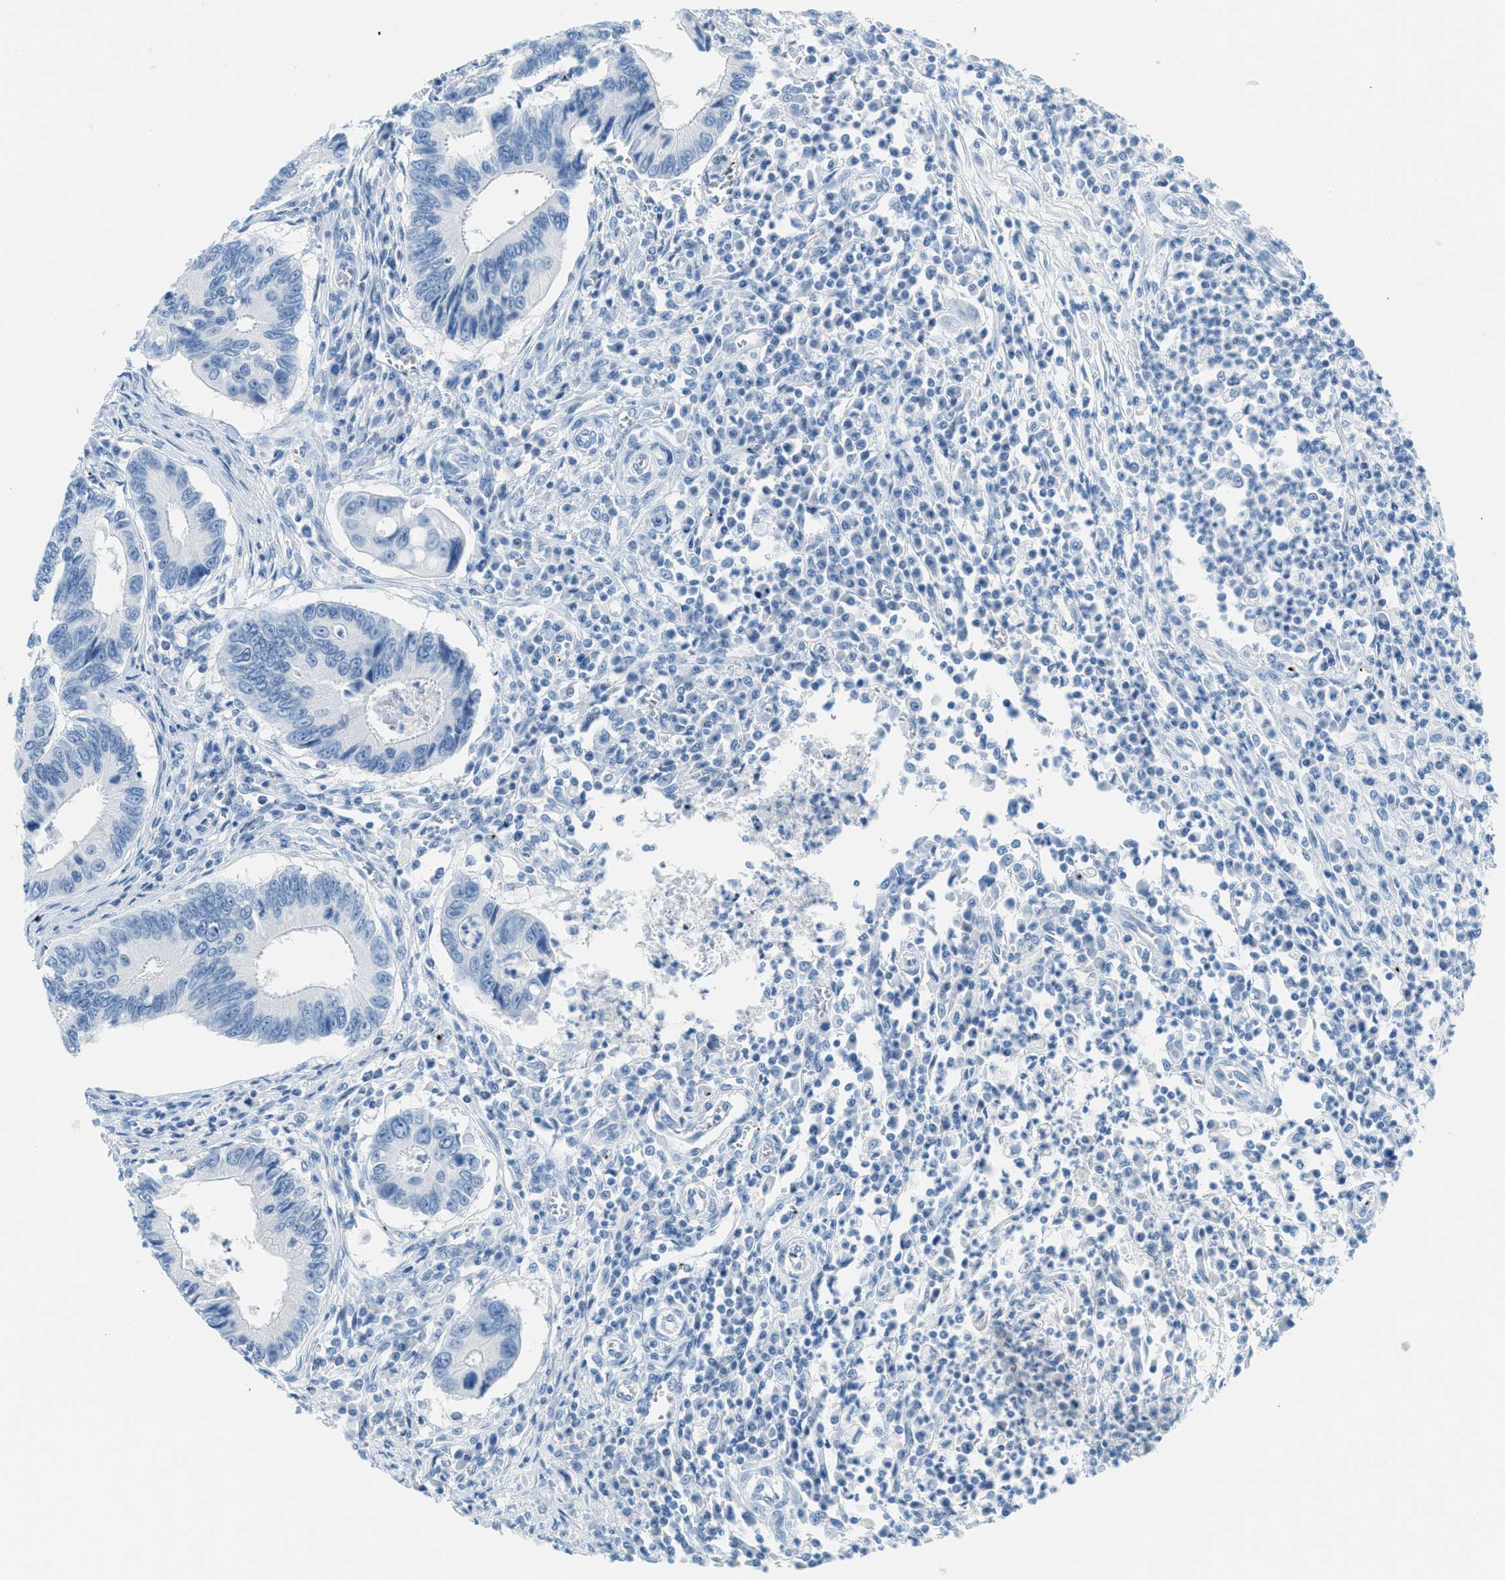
{"staining": {"intensity": "negative", "quantity": "none", "location": "none"}, "tissue": "colorectal cancer", "cell_type": "Tumor cells", "image_type": "cancer", "snomed": [{"axis": "morphology", "description": "Inflammation, NOS"}, {"axis": "morphology", "description": "Adenocarcinoma, NOS"}, {"axis": "topography", "description": "Colon"}], "caption": "There is no significant positivity in tumor cells of colorectal cancer (adenocarcinoma).", "gene": "PPBP", "patient": {"sex": "male", "age": 72}}